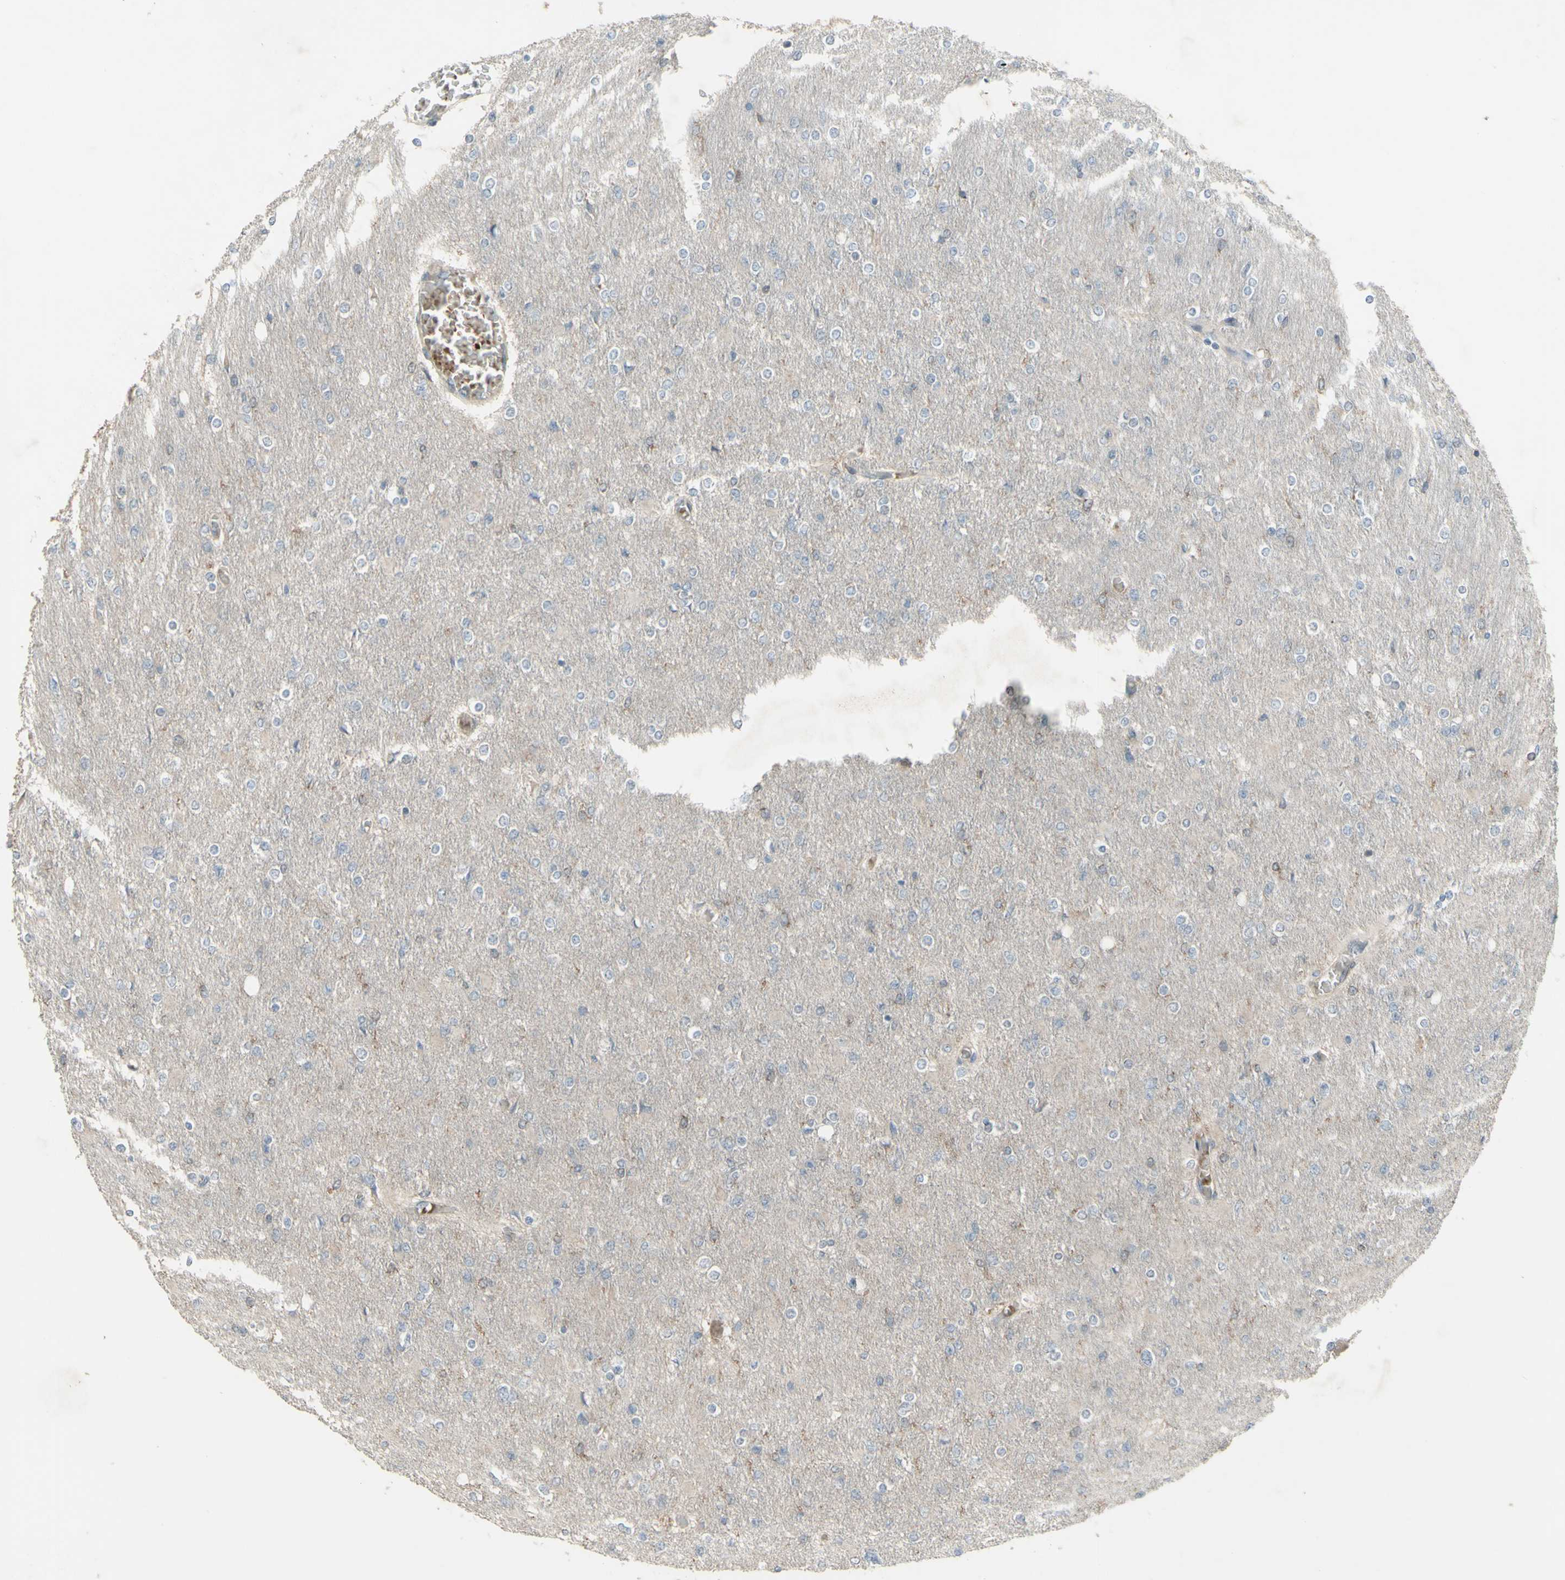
{"staining": {"intensity": "negative", "quantity": "none", "location": "none"}, "tissue": "glioma", "cell_type": "Tumor cells", "image_type": "cancer", "snomed": [{"axis": "morphology", "description": "Glioma, malignant, High grade"}, {"axis": "topography", "description": "Cerebral cortex"}], "caption": "Immunohistochemistry (IHC) histopathology image of neoplastic tissue: glioma stained with DAB (3,3'-diaminobenzidine) displays no significant protein positivity in tumor cells.", "gene": "GRAMD1B", "patient": {"sex": "female", "age": 36}}